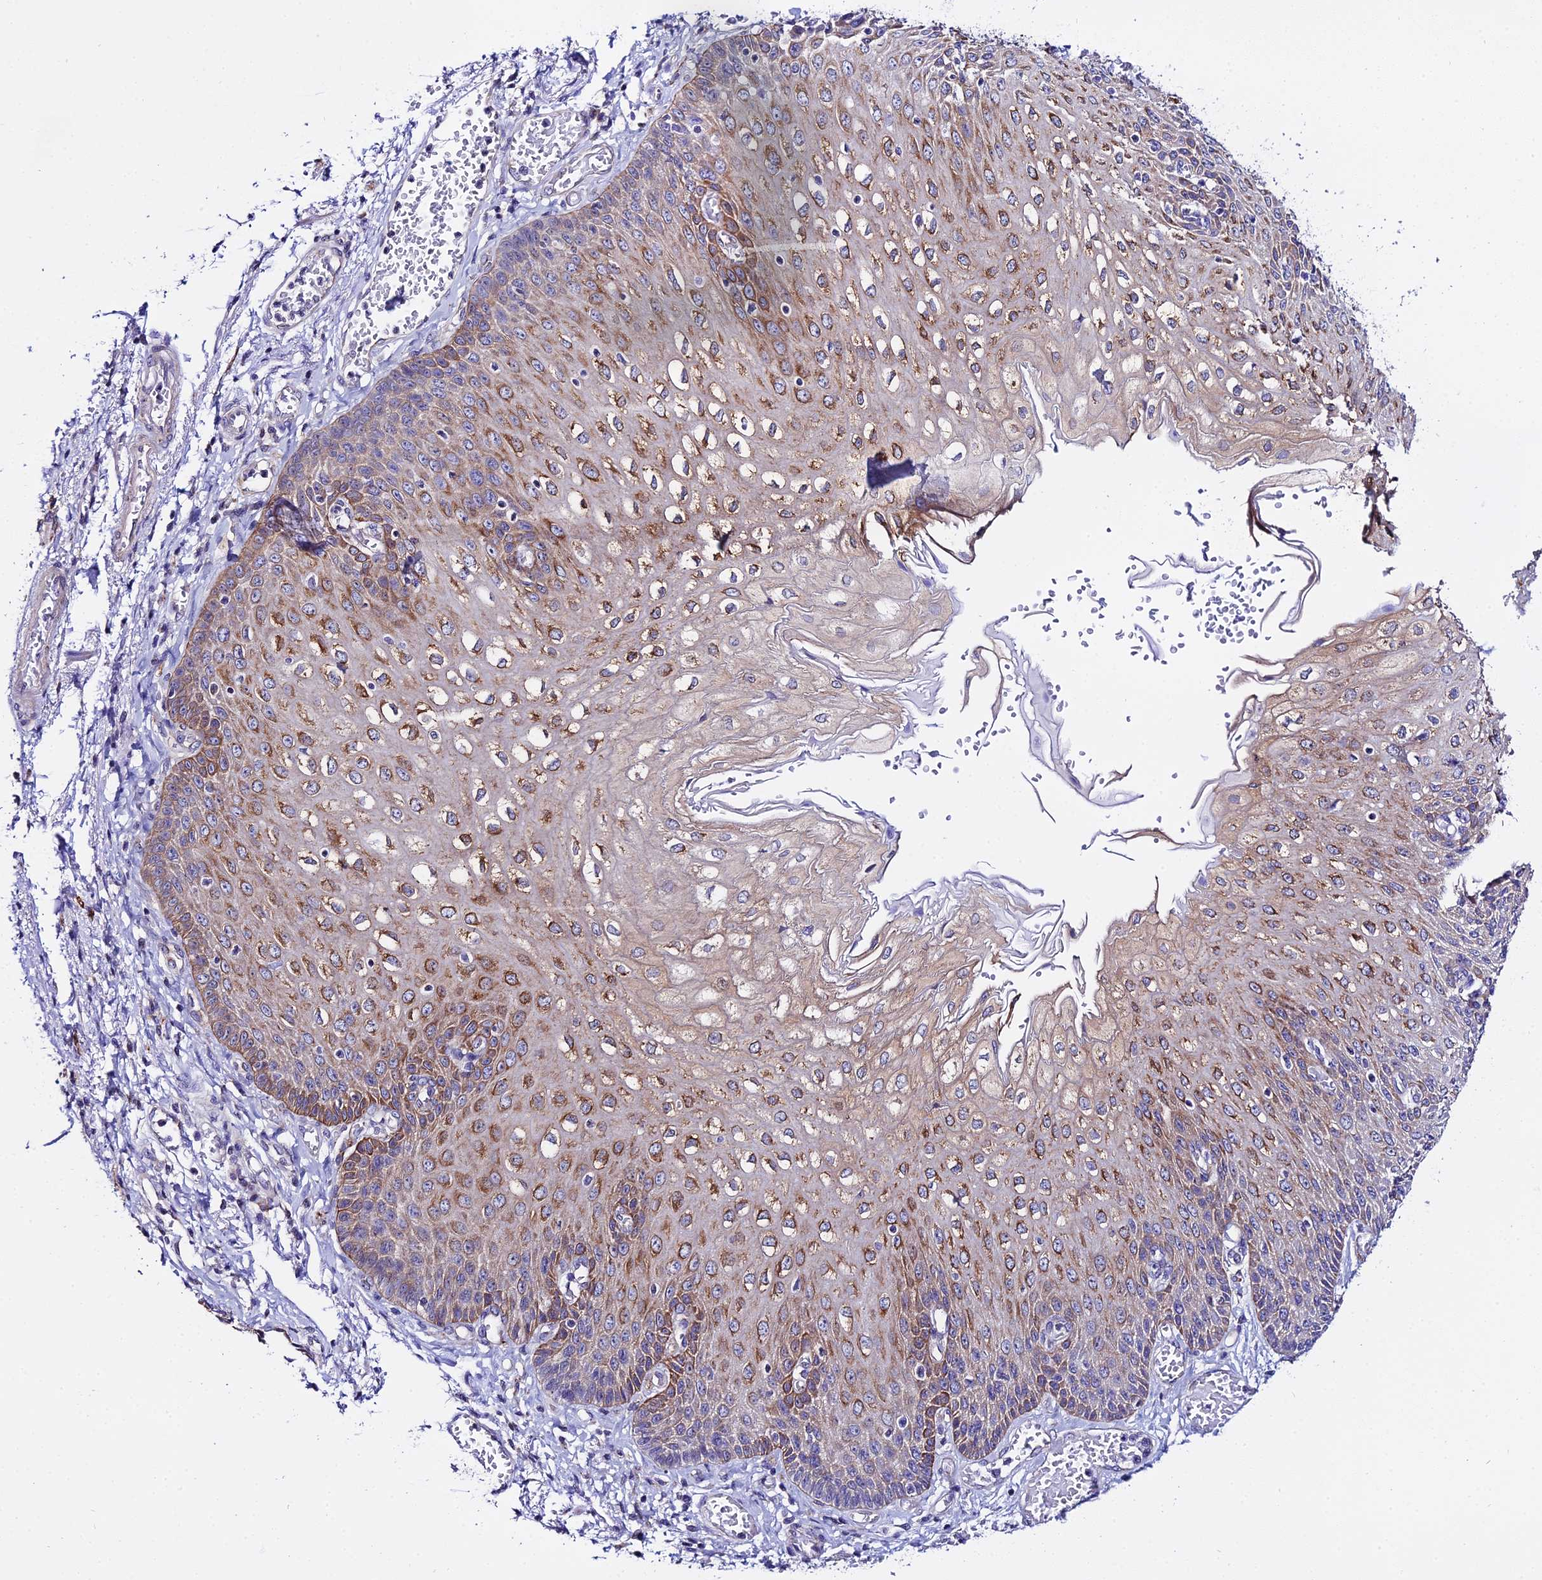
{"staining": {"intensity": "moderate", "quantity": "25%-75%", "location": "cytoplasmic/membranous"}, "tissue": "esophagus", "cell_type": "Squamous epithelial cells", "image_type": "normal", "snomed": [{"axis": "morphology", "description": "Normal tissue, NOS"}, {"axis": "topography", "description": "Esophagus"}], "caption": "Squamous epithelial cells exhibit medium levels of moderate cytoplasmic/membranous expression in about 25%-75% of cells in normal esophagus.", "gene": "ATG16L2", "patient": {"sex": "male", "age": 81}}